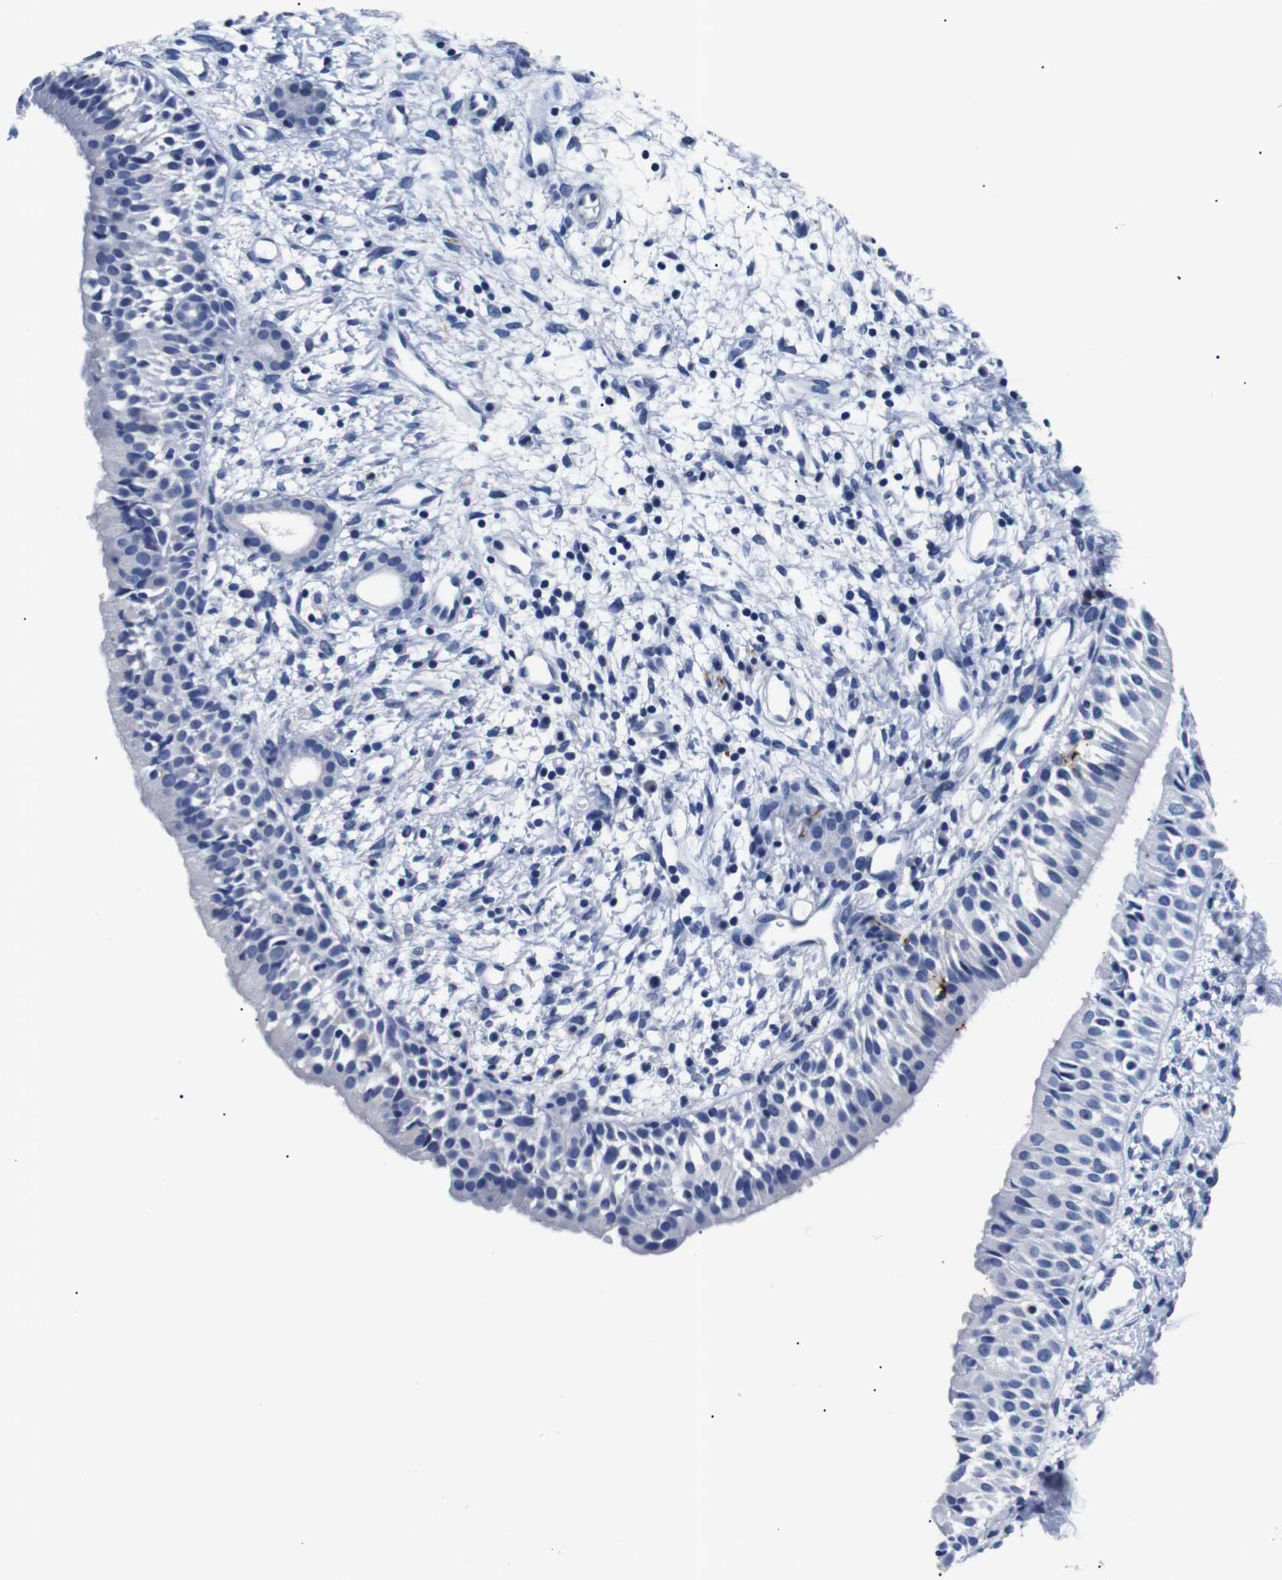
{"staining": {"intensity": "negative", "quantity": "none", "location": "none"}, "tissue": "nasopharynx", "cell_type": "Respiratory epithelial cells", "image_type": "normal", "snomed": [{"axis": "morphology", "description": "Normal tissue, NOS"}, {"axis": "topography", "description": "Nasopharynx"}], "caption": "The IHC micrograph has no significant expression in respiratory epithelial cells of nasopharynx.", "gene": "GAP43", "patient": {"sex": "male", "age": 22}}